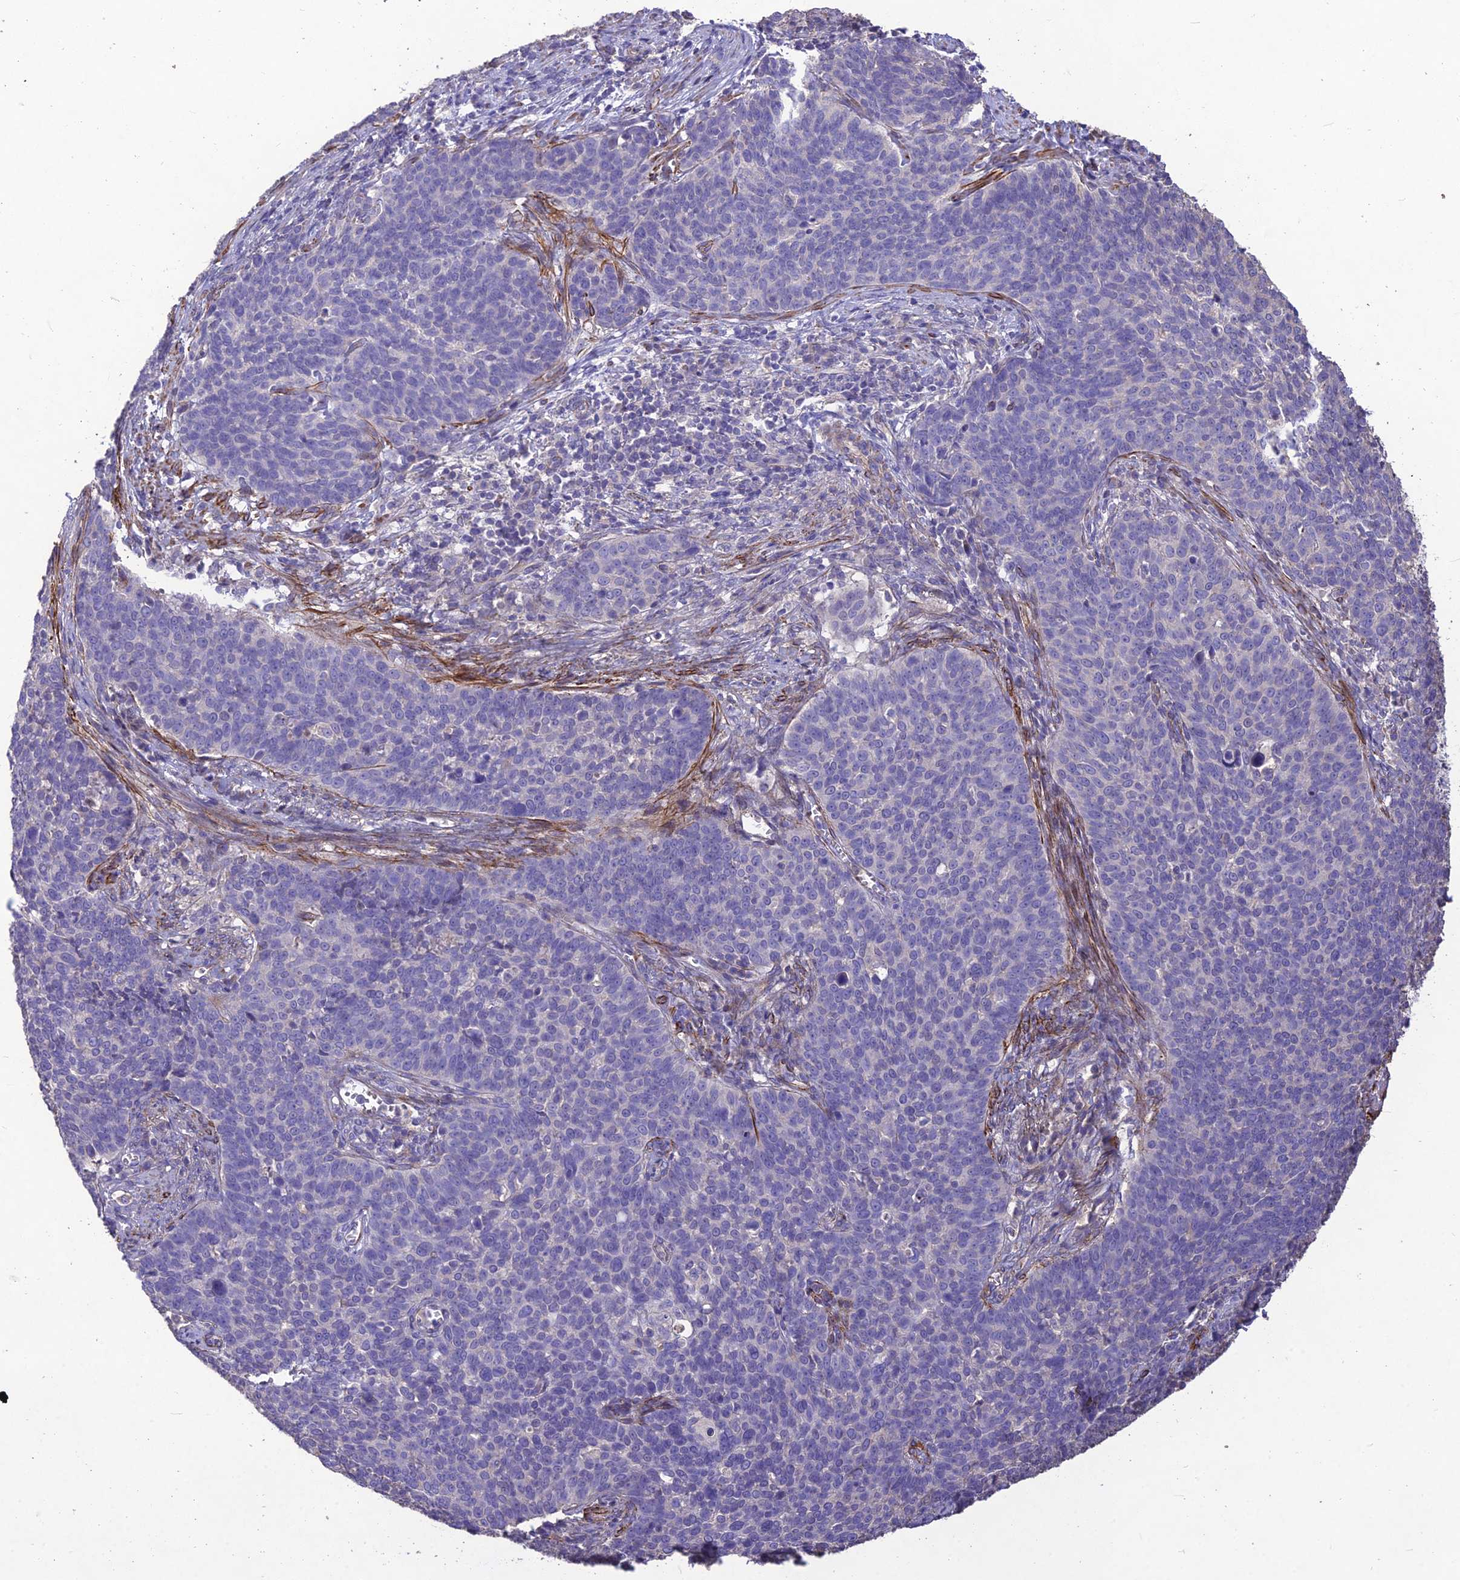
{"staining": {"intensity": "negative", "quantity": "none", "location": "none"}, "tissue": "cervical cancer", "cell_type": "Tumor cells", "image_type": "cancer", "snomed": [{"axis": "morphology", "description": "Squamous cell carcinoma, NOS"}, {"axis": "topography", "description": "Cervix"}], "caption": "IHC micrograph of neoplastic tissue: cervical cancer stained with DAB (3,3'-diaminobenzidine) shows no significant protein staining in tumor cells.", "gene": "CLUH", "patient": {"sex": "female", "age": 39}}